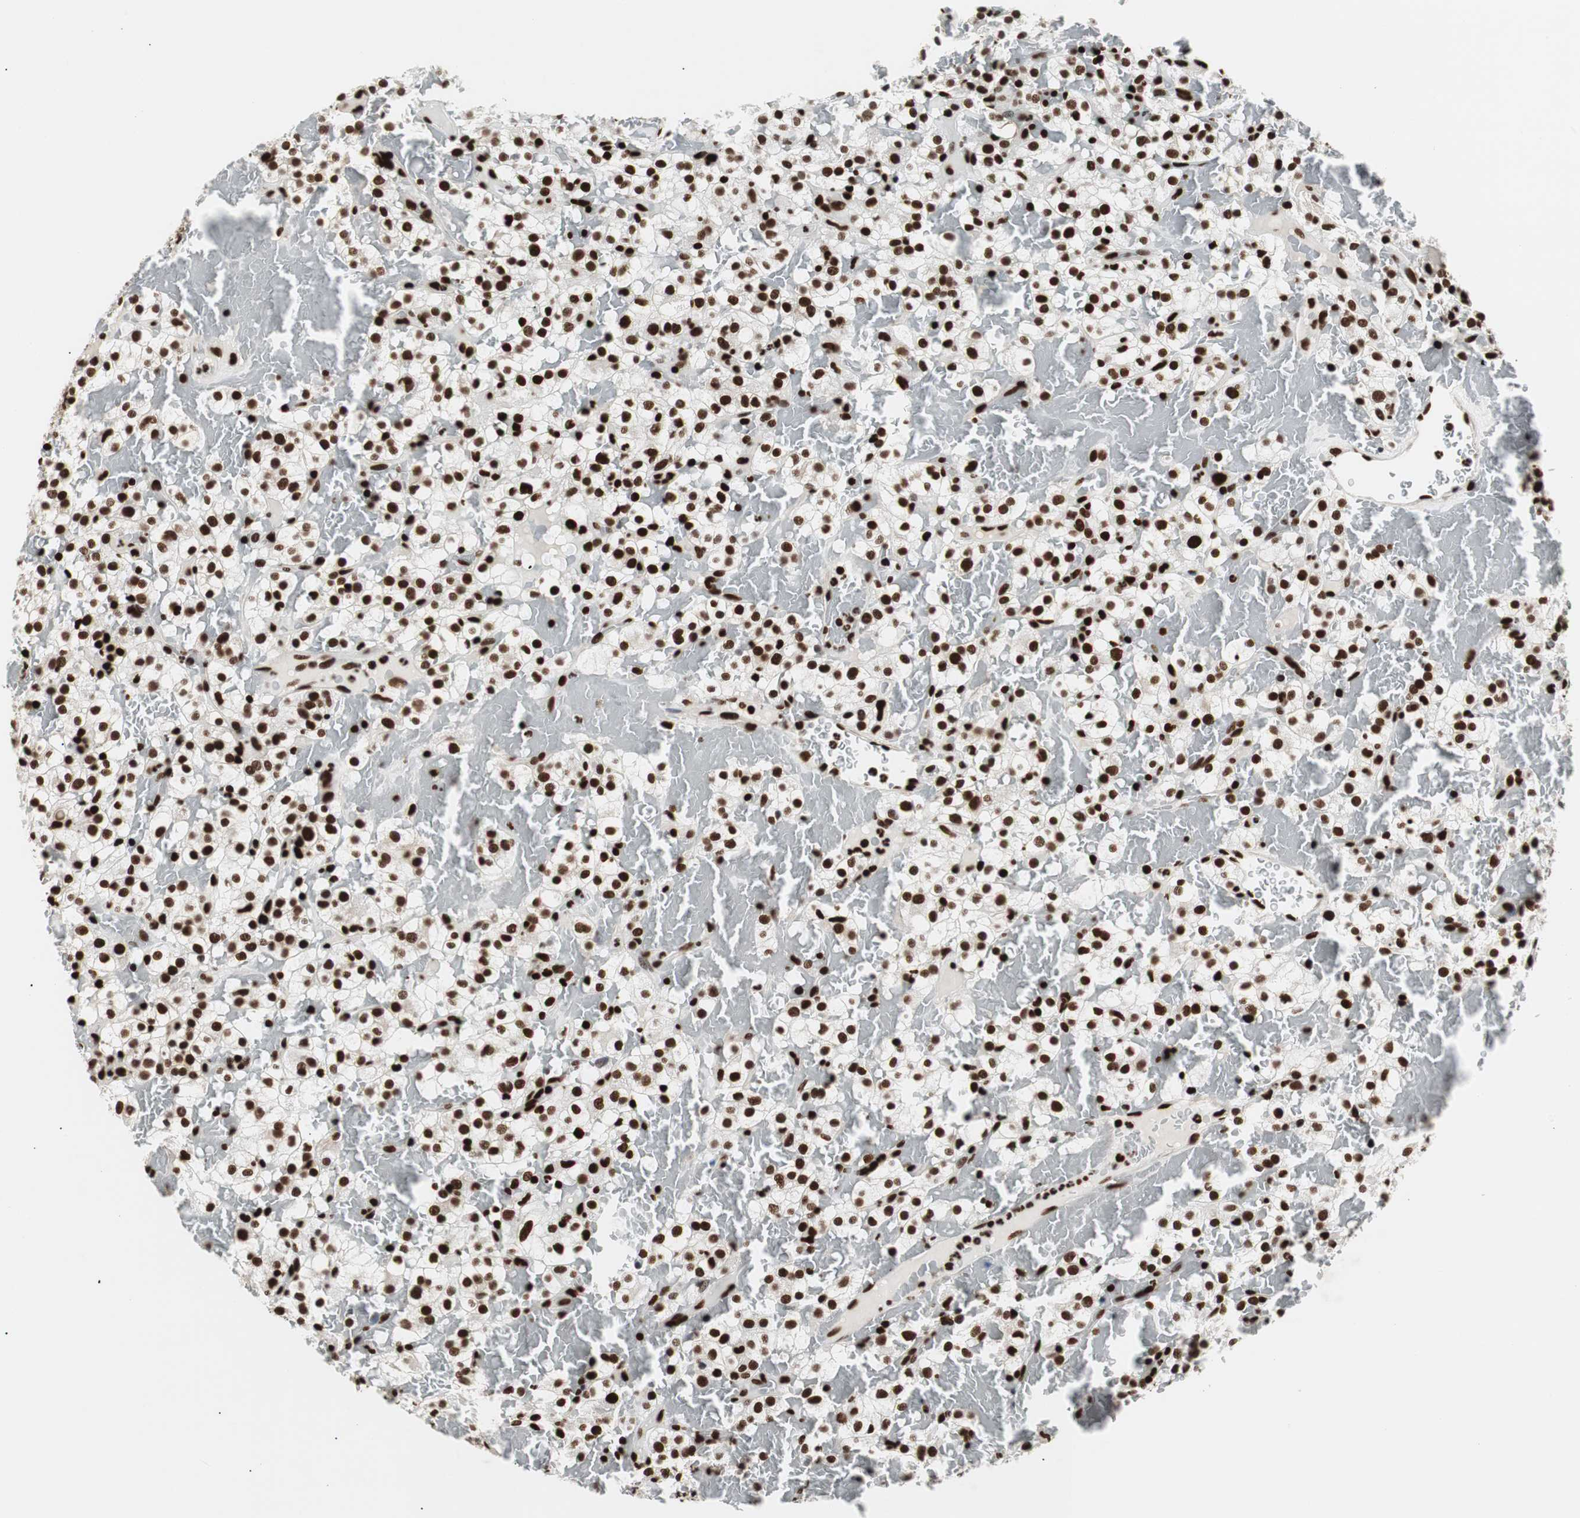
{"staining": {"intensity": "strong", "quantity": ">75%", "location": "nuclear"}, "tissue": "renal cancer", "cell_type": "Tumor cells", "image_type": "cancer", "snomed": [{"axis": "morphology", "description": "Normal tissue, NOS"}, {"axis": "morphology", "description": "Adenocarcinoma, NOS"}, {"axis": "topography", "description": "Kidney"}], "caption": "A high amount of strong nuclear expression is present in approximately >75% of tumor cells in adenocarcinoma (renal) tissue.", "gene": "MTA2", "patient": {"sex": "female", "age": 72}}